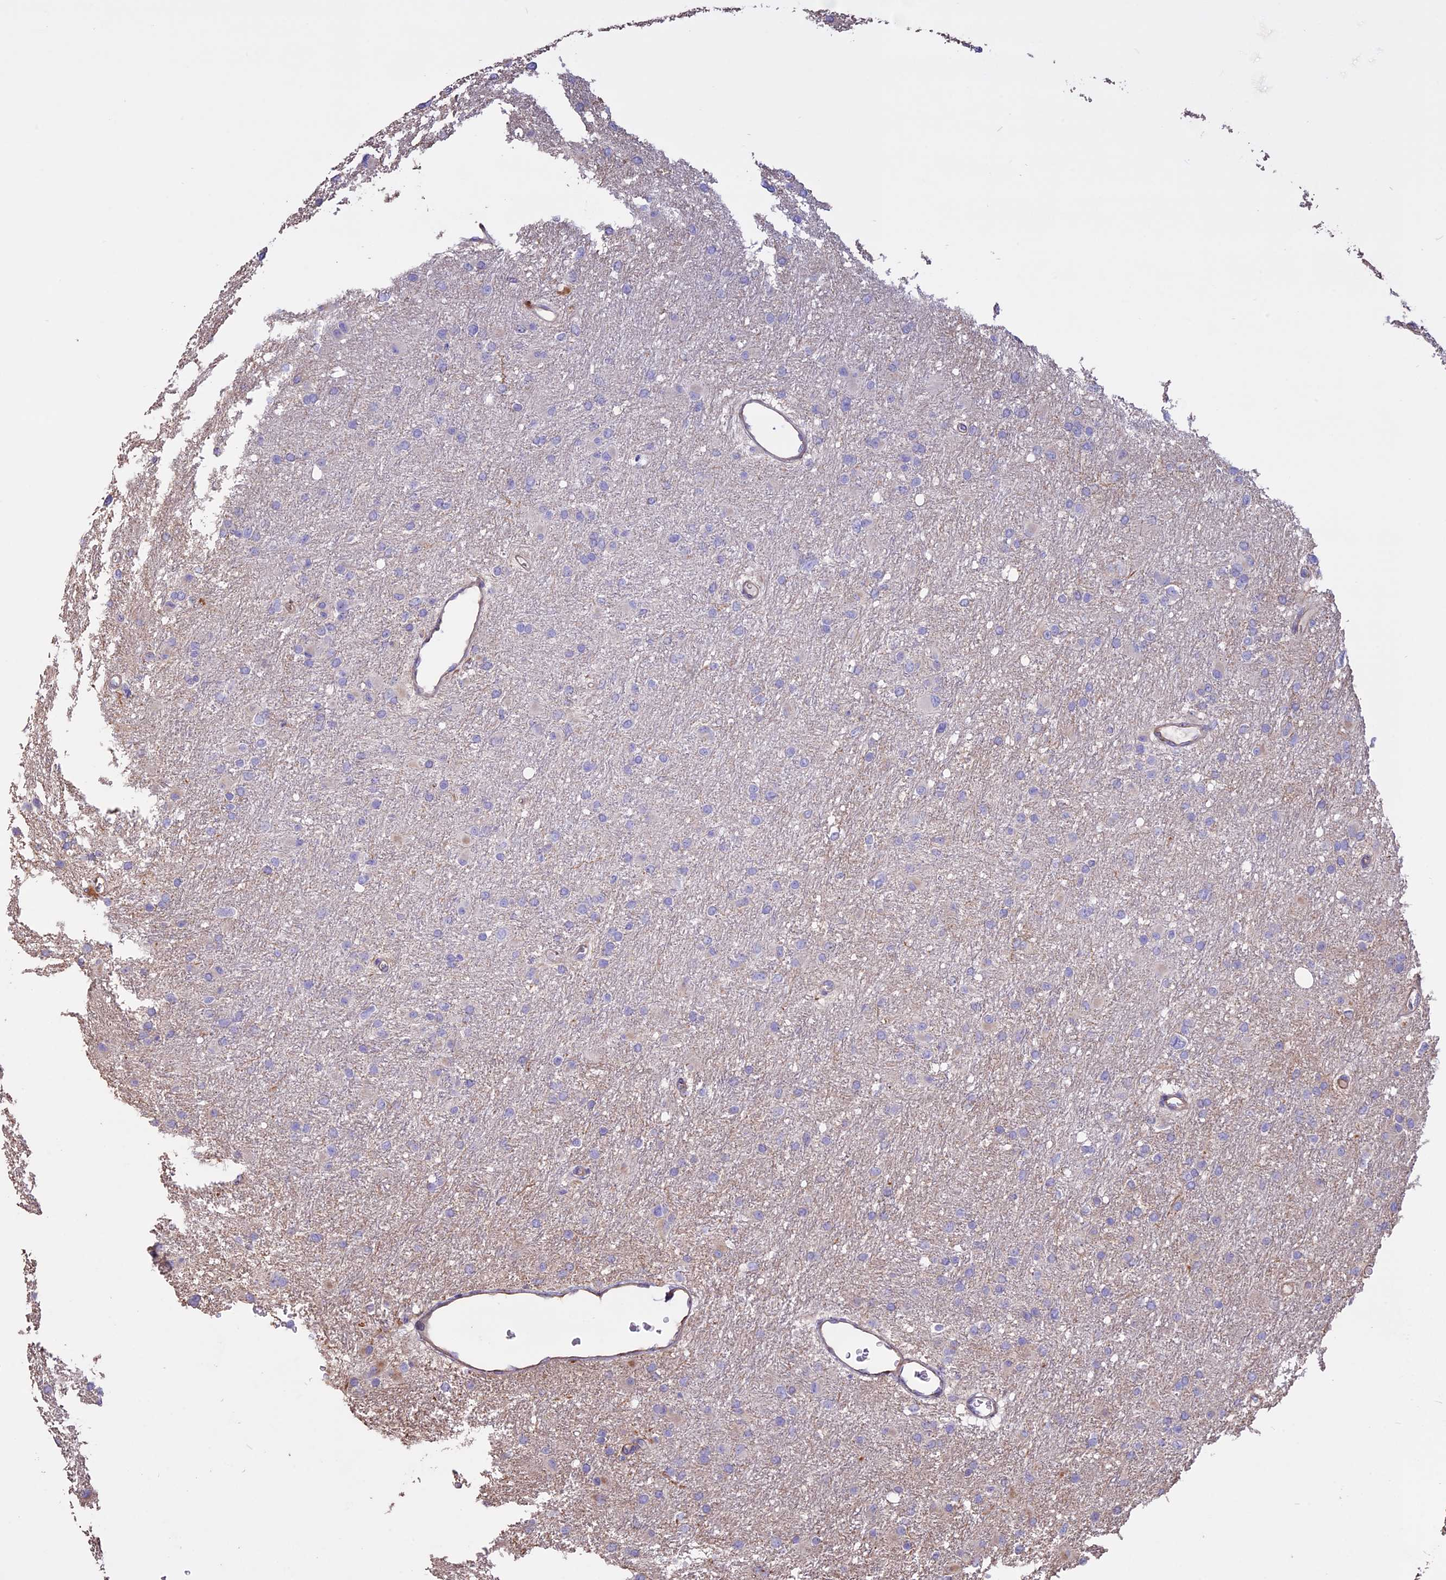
{"staining": {"intensity": "negative", "quantity": "none", "location": "none"}, "tissue": "glioma", "cell_type": "Tumor cells", "image_type": "cancer", "snomed": [{"axis": "morphology", "description": "Glioma, malignant, High grade"}, {"axis": "topography", "description": "Cerebral cortex"}], "caption": "Image shows no protein positivity in tumor cells of glioma tissue.", "gene": "CCDC148", "patient": {"sex": "female", "age": 36}}